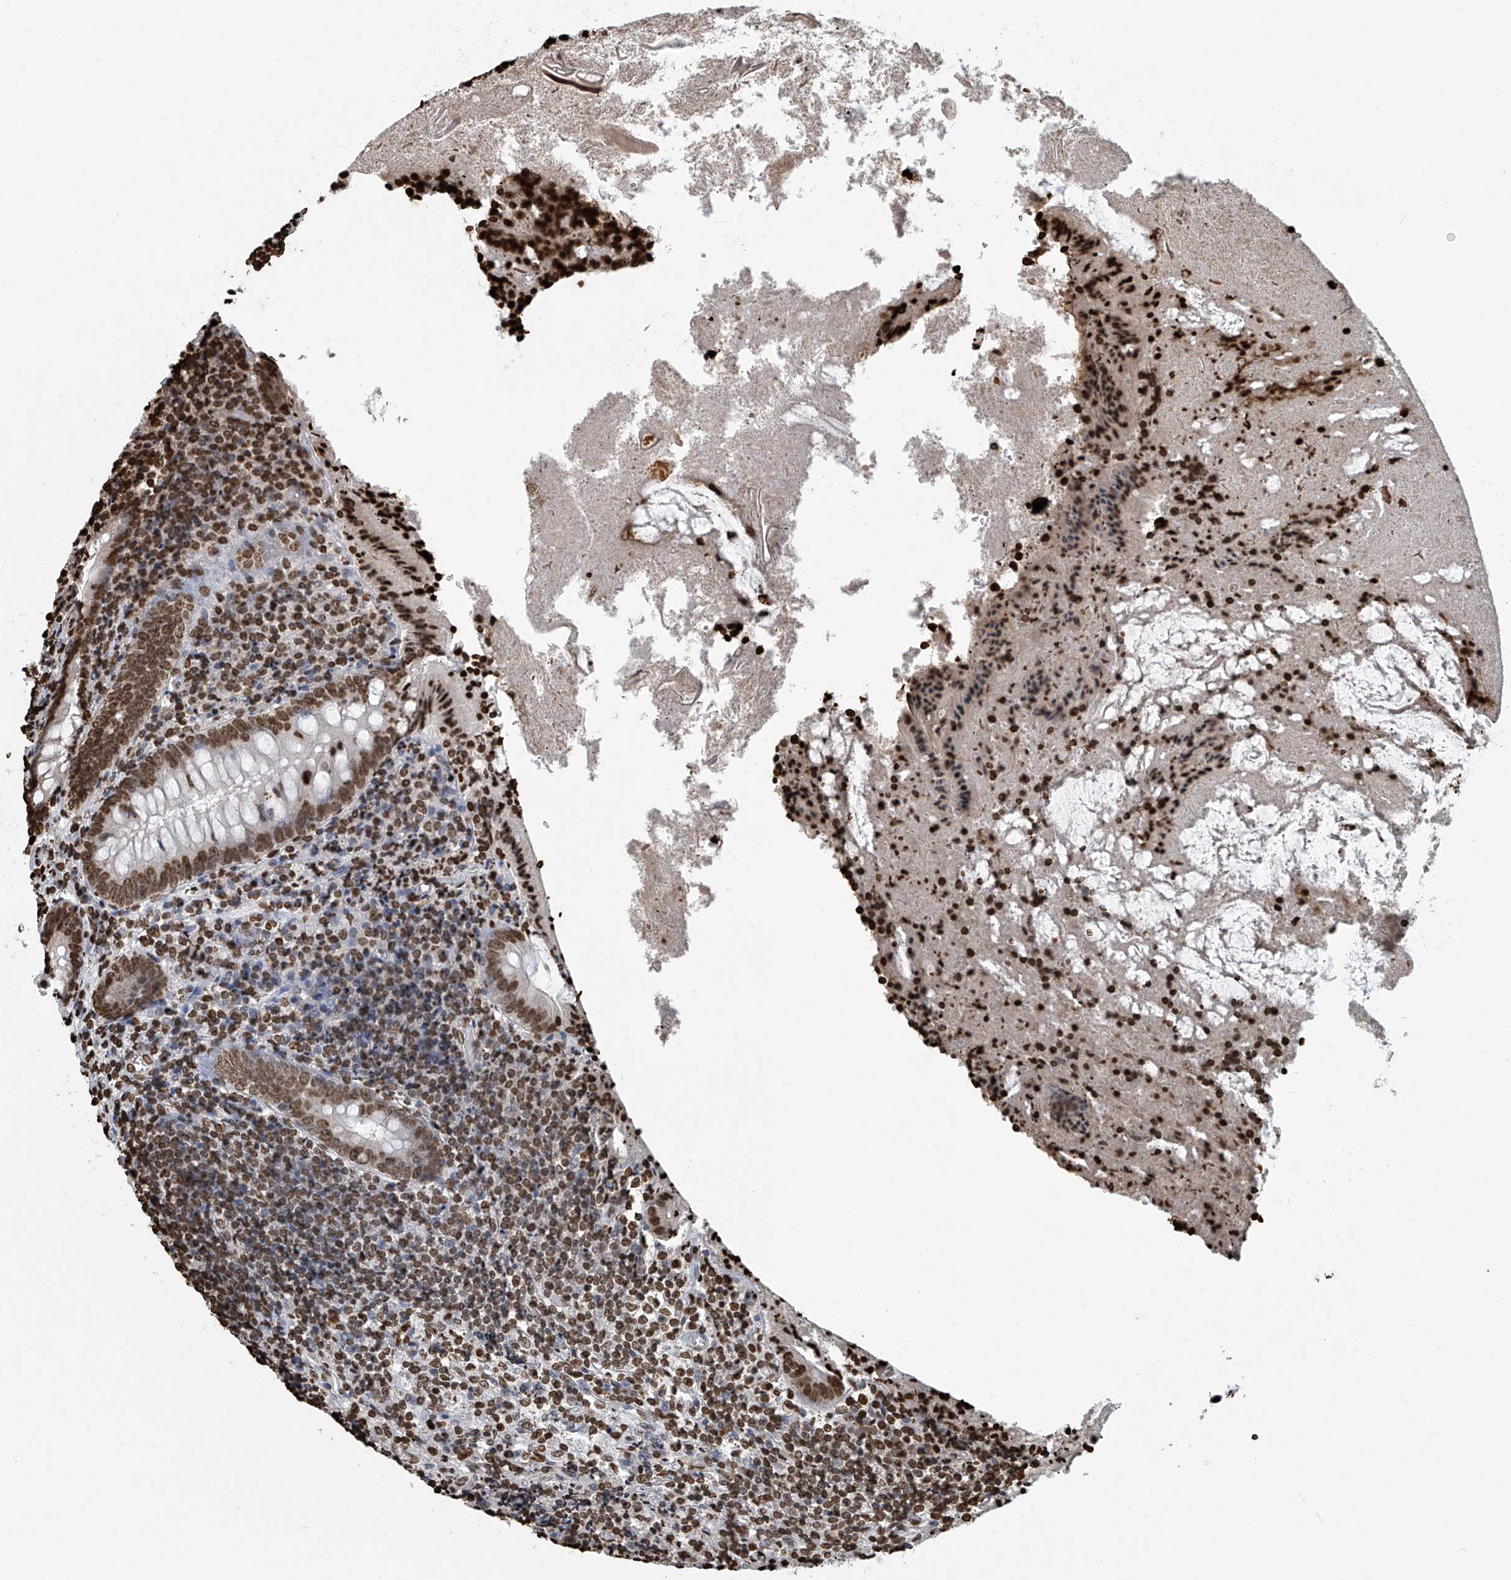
{"staining": {"intensity": "strong", "quantity": ">75%", "location": "nuclear"}, "tissue": "appendix", "cell_type": "Glandular cells", "image_type": "normal", "snomed": [{"axis": "morphology", "description": "Normal tissue, NOS"}, {"axis": "topography", "description": "Appendix"}], "caption": "IHC histopathology image of benign appendix: appendix stained using immunohistochemistry (IHC) reveals high levels of strong protein expression localized specifically in the nuclear of glandular cells, appearing as a nuclear brown color.", "gene": "DPPA2", "patient": {"sex": "female", "age": 17}}